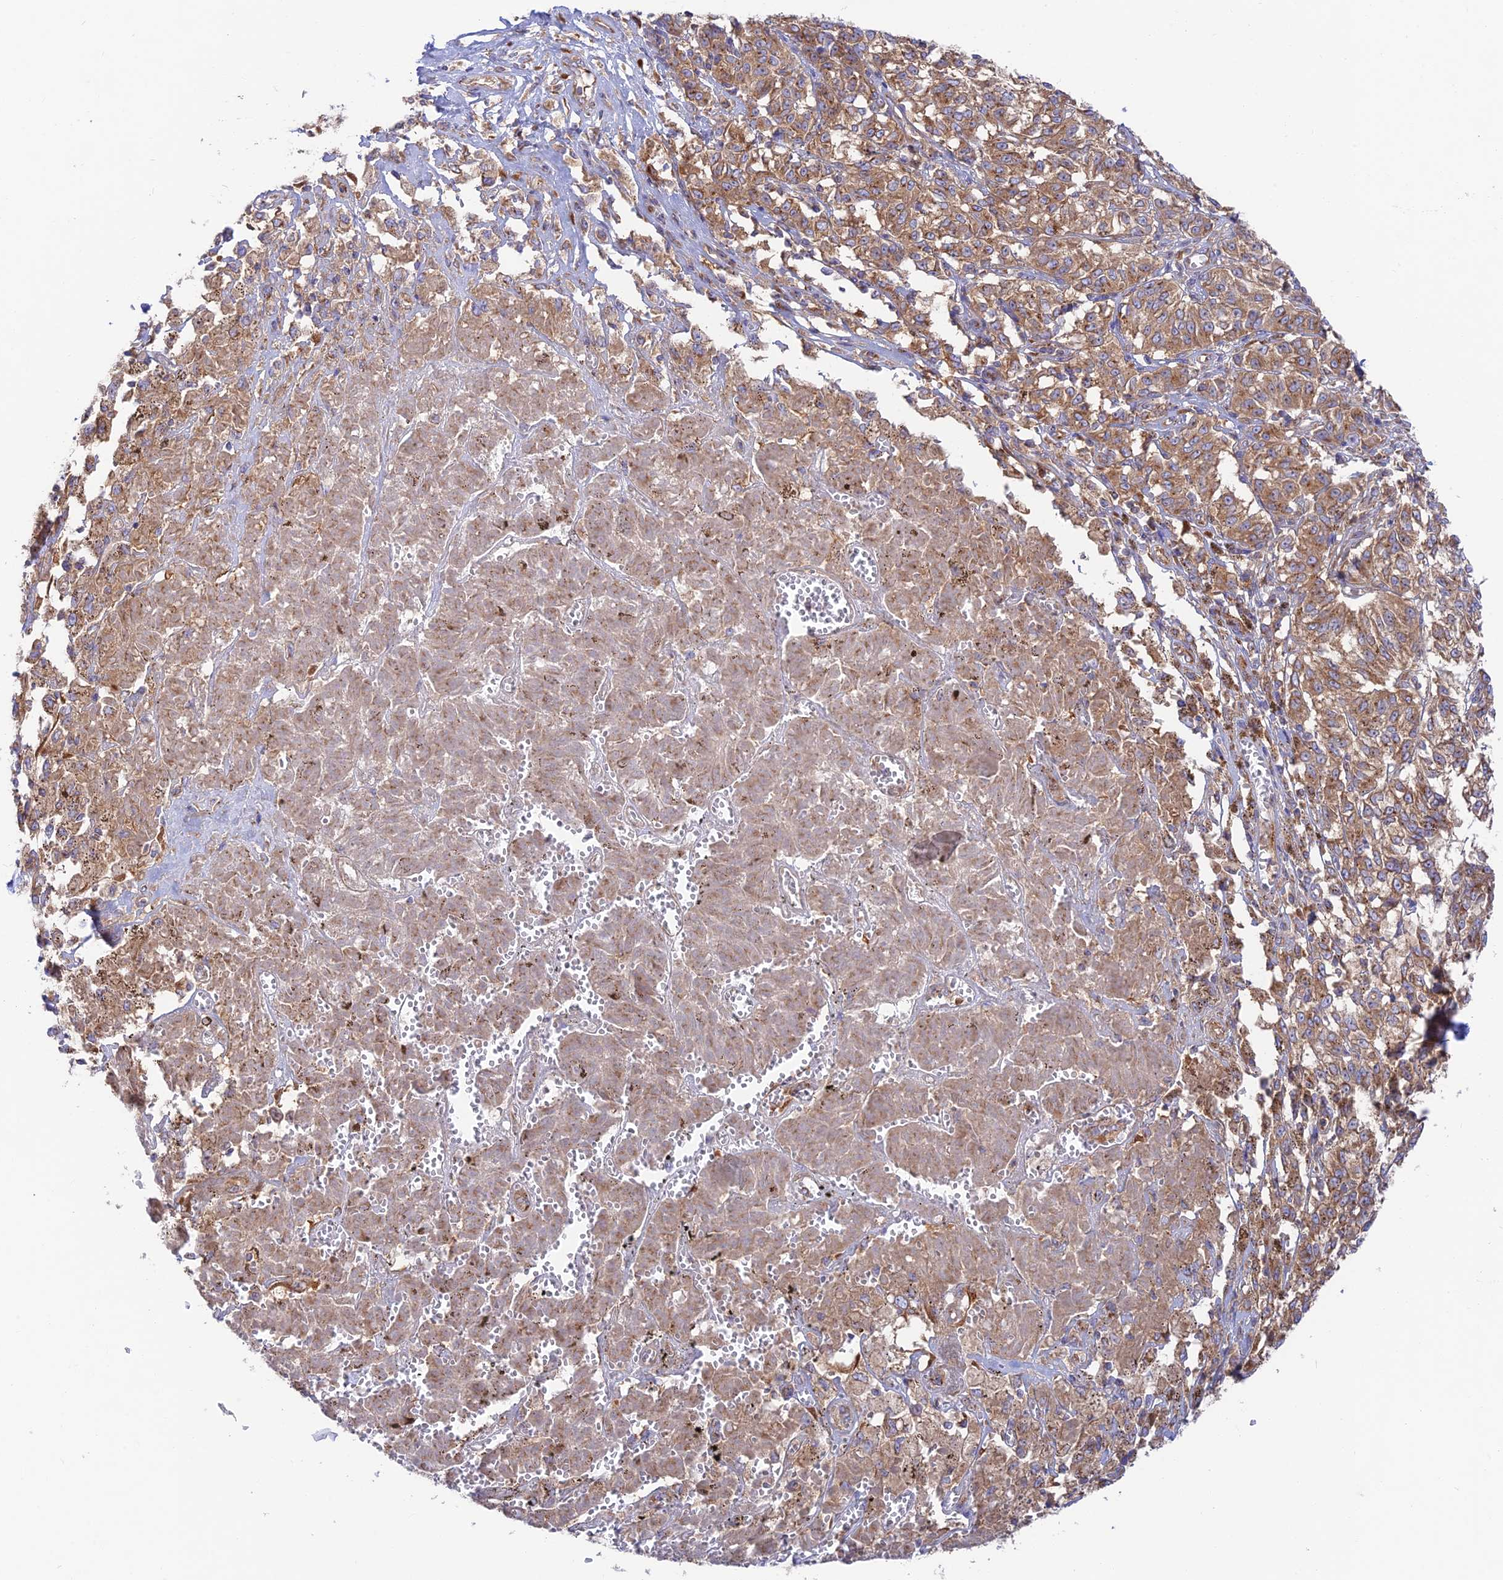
{"staining": {"intensity": "moderate", "quantity": ">75%", "location": "cytoplasmic/membranous"}, "tissue": "melanoma", "cell_type": "Tumor cells", "image_type": "cancer", "snomed": [{"axis": "morphology", "description": "Malignant melanoma, NOS"}, {"axis": "topography", "description": "Skin"}], "caption": "Moderate cytoplasmic/membranous protein expression is appreciated in about >75% of tumor cells in malignant melanoma.", "gene": "GOLGA3", "patient": {"sex": "female", "age": 72}}